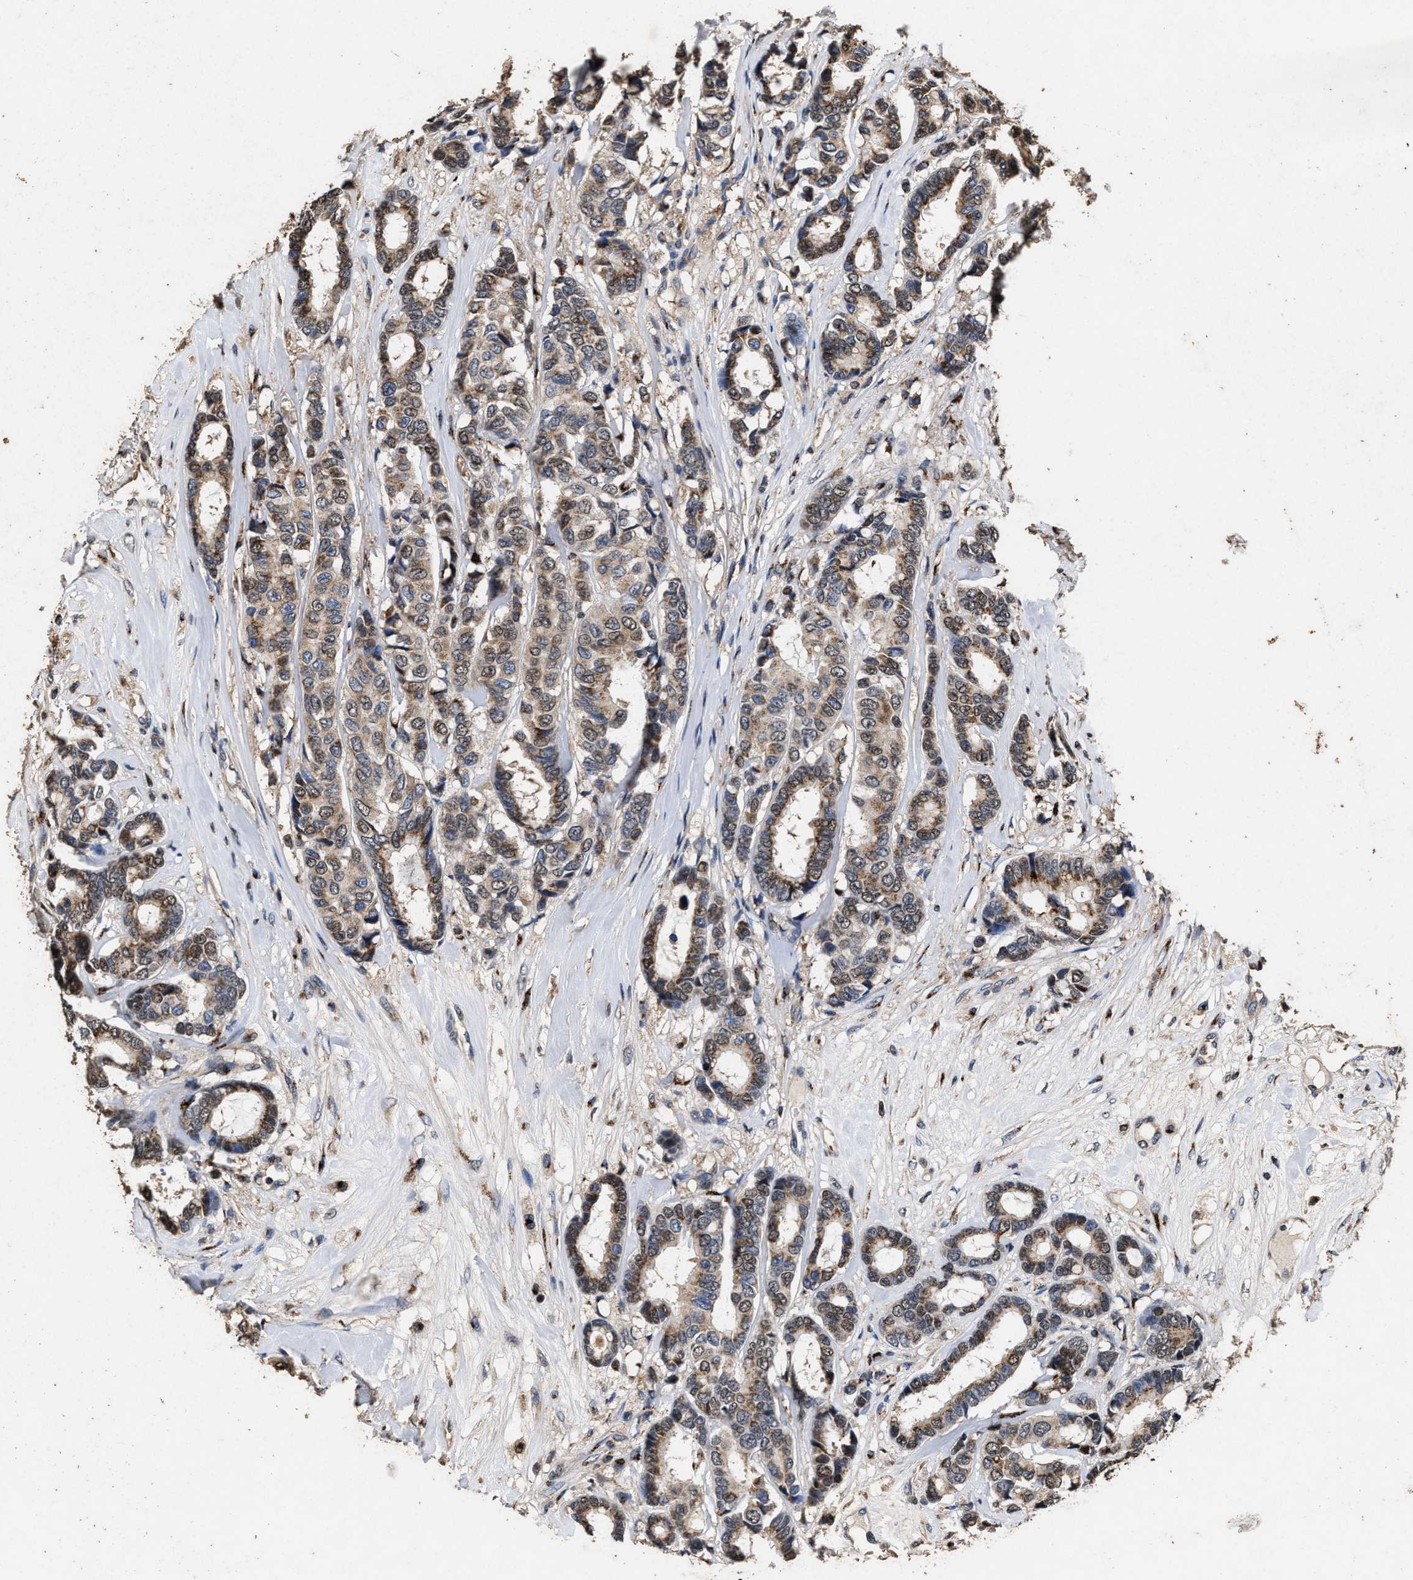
{"staining": {"intensity": "moderate", "quantity": ">75%", "location": "cytoplasmic/membranous,nuclear"}, "tissue": "breast cancer", "cell_type": "Tumor cells", "image_type": "cancer", "snomed": [{"axis": "morphology", "description": "Duct carcinoma"}, {"axis": "topography", "description": "Breast"}], "caption": "A micrograph of breast infiltrating ductal carcinoma stained for a protein reveals moderate cytoplasmic/membranous and nuclear brown staining in tumor cells.", "gene": "TPST2", "patient": {"sex": "female", "age": 87}}